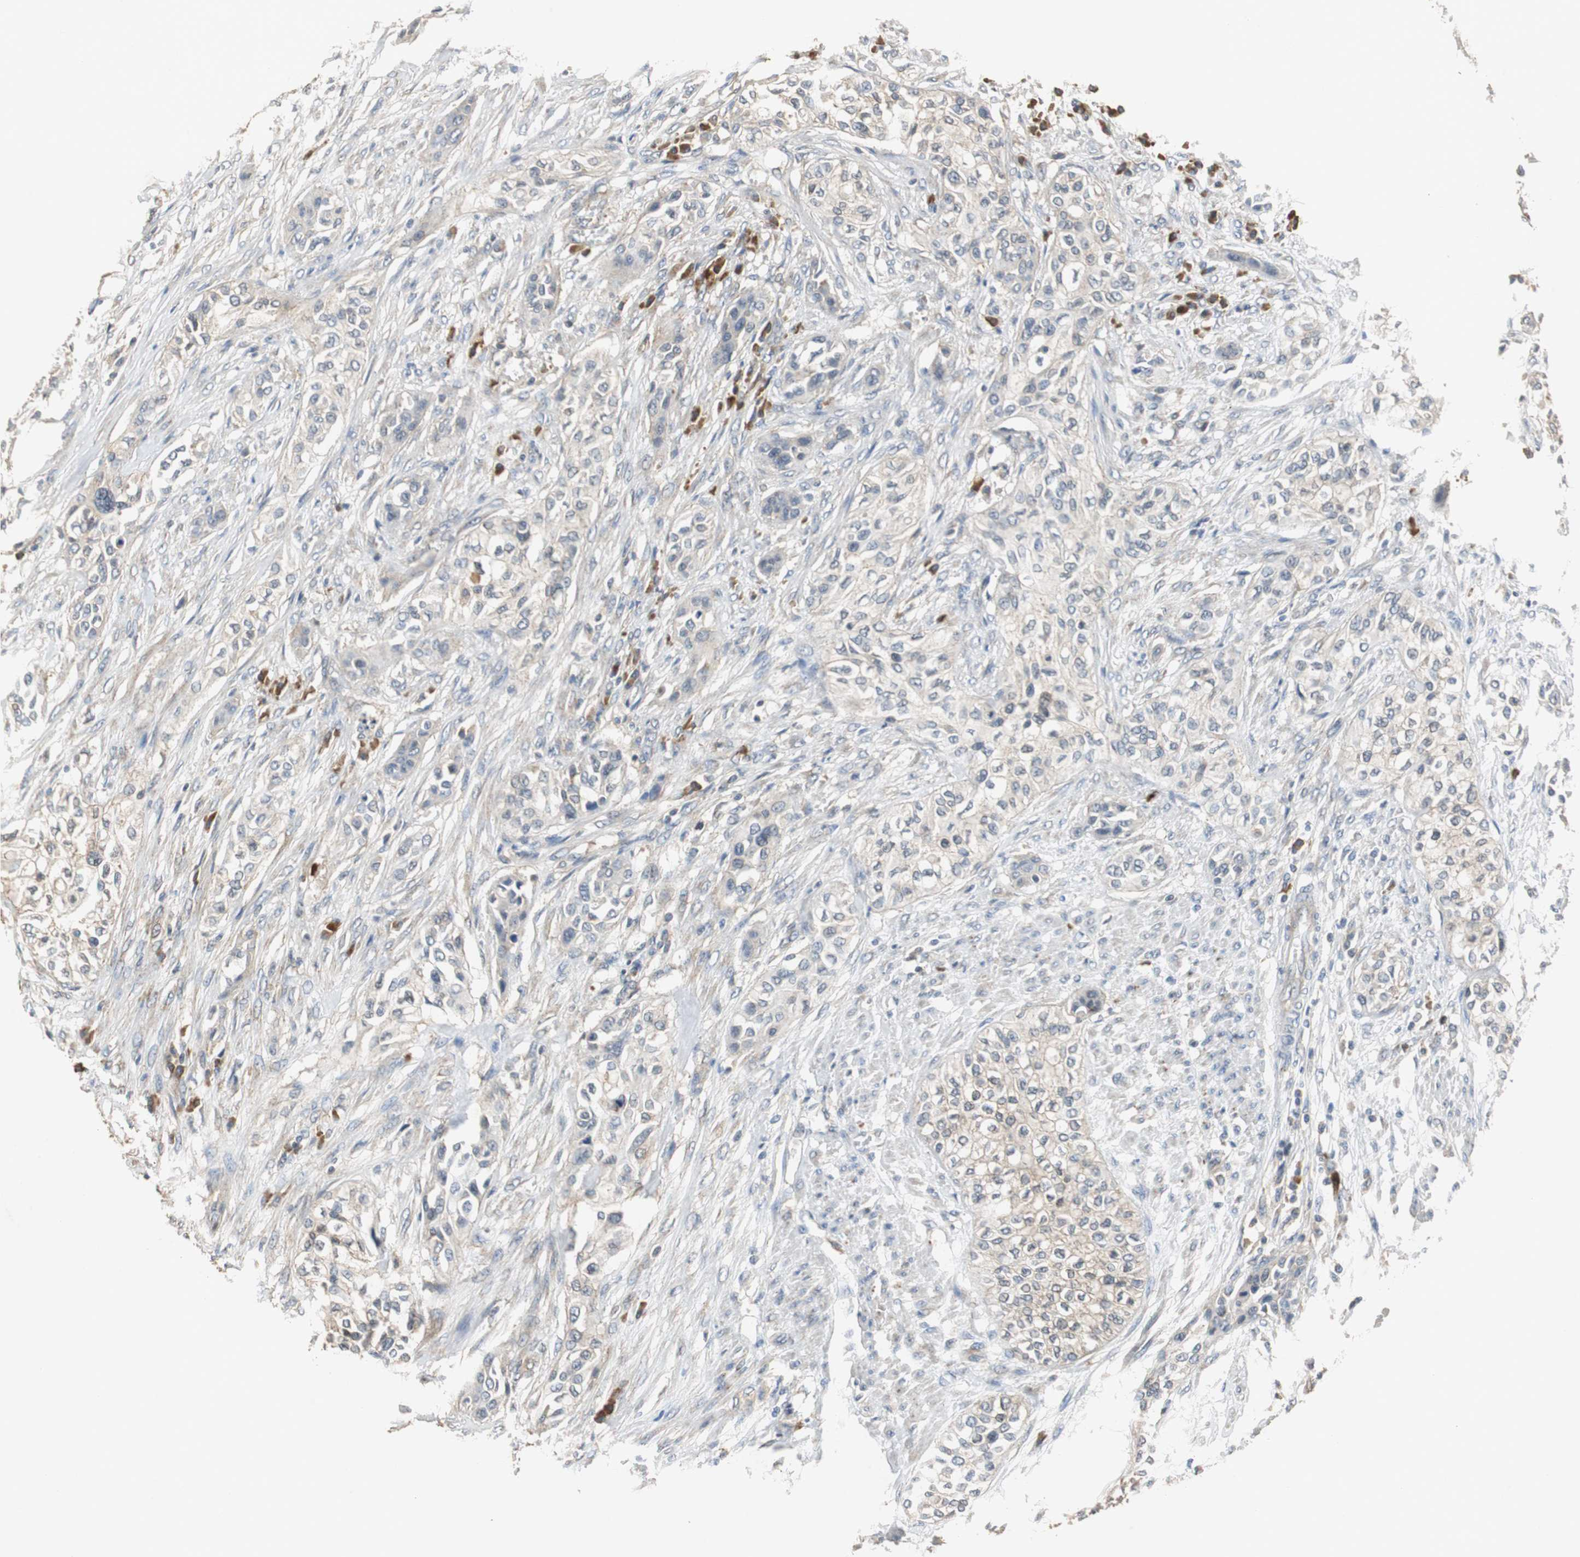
{"staining": {"intensity": "weak", "quantity": "25%-75%", "location": "cytoplasmic/membranous"}, "tissue": "urothelial cancer", "cell_type": "Tumor cells", "image_type": "cancer", "snomed": [{"axis": "morphology", "description": "Urothelial carcinoma, High grade"}, {"axis": "topography", "description": "Urinary bladder"}], "caption": "Protein staining displays weak cytoplasmic/membranous expression in approximately 25%-75% of tumor cells in urothelial cancer. Ihc stains the protein in brown and the nuclei are stained blue.", "gene": "VBP1", "patient": {"sex": "male", "age": 74}}